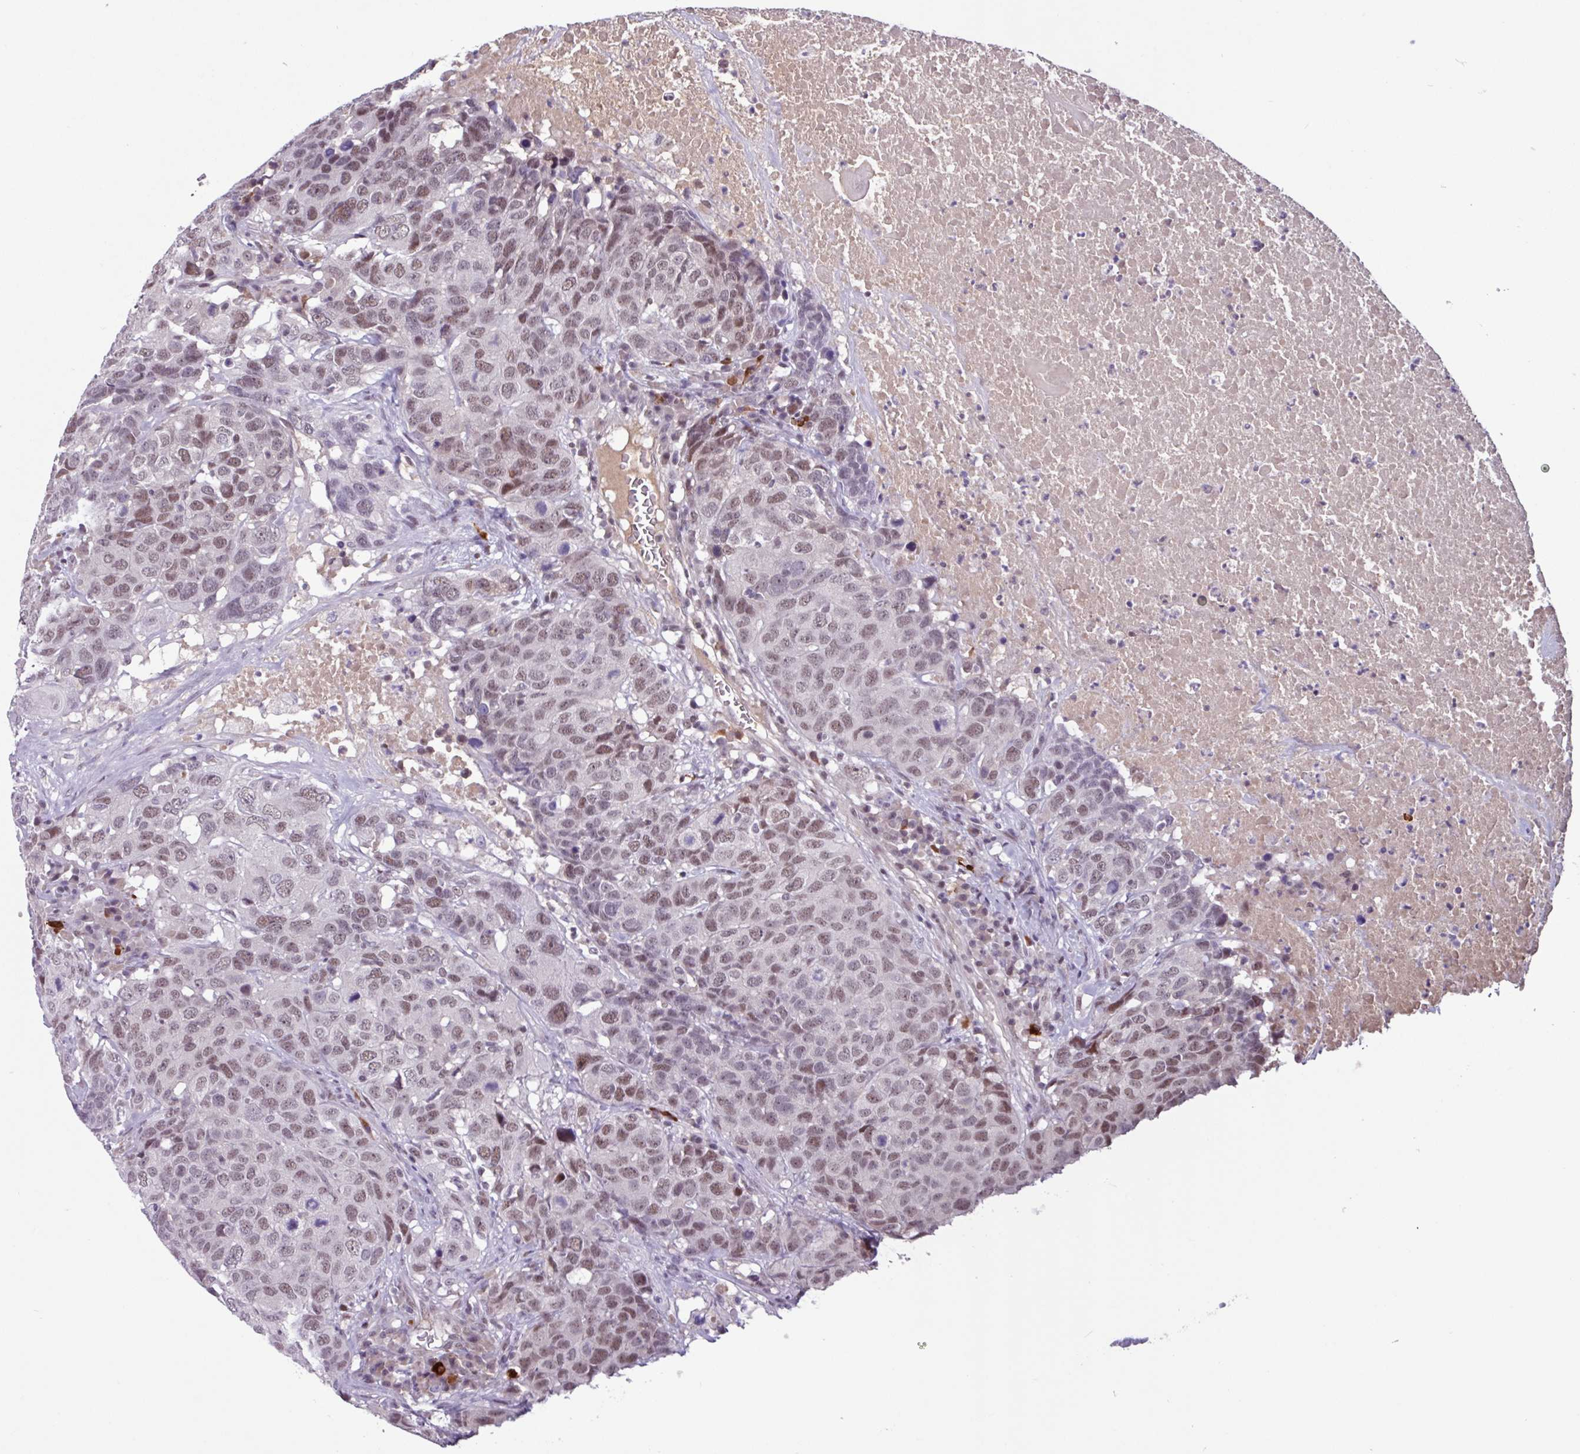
{"staining": {"intensity": "moderate", "quantity": ">75%", "location": "nuclear"}, "tissue": "head and neck cancer", "cell_type": "Tumor cells", "image_type": "cancer", "snomed": [{"axis": "morphology", "description": "Squamous cell carcinoma, NOS"}, {"axis": "topography", "description": "Head-Neck"}], "caption": "Immunohistochemical staining of human head and neck squamous cell carcinoma exhibits medium levels of moderate nuclear positivity in approximately >75% of tumor cells. Immunohistochemistry stains the protein in brown and the nuclei are stained blue.", "gene": "ZNF575", "patient": {"sex": "male", "age": 66}}